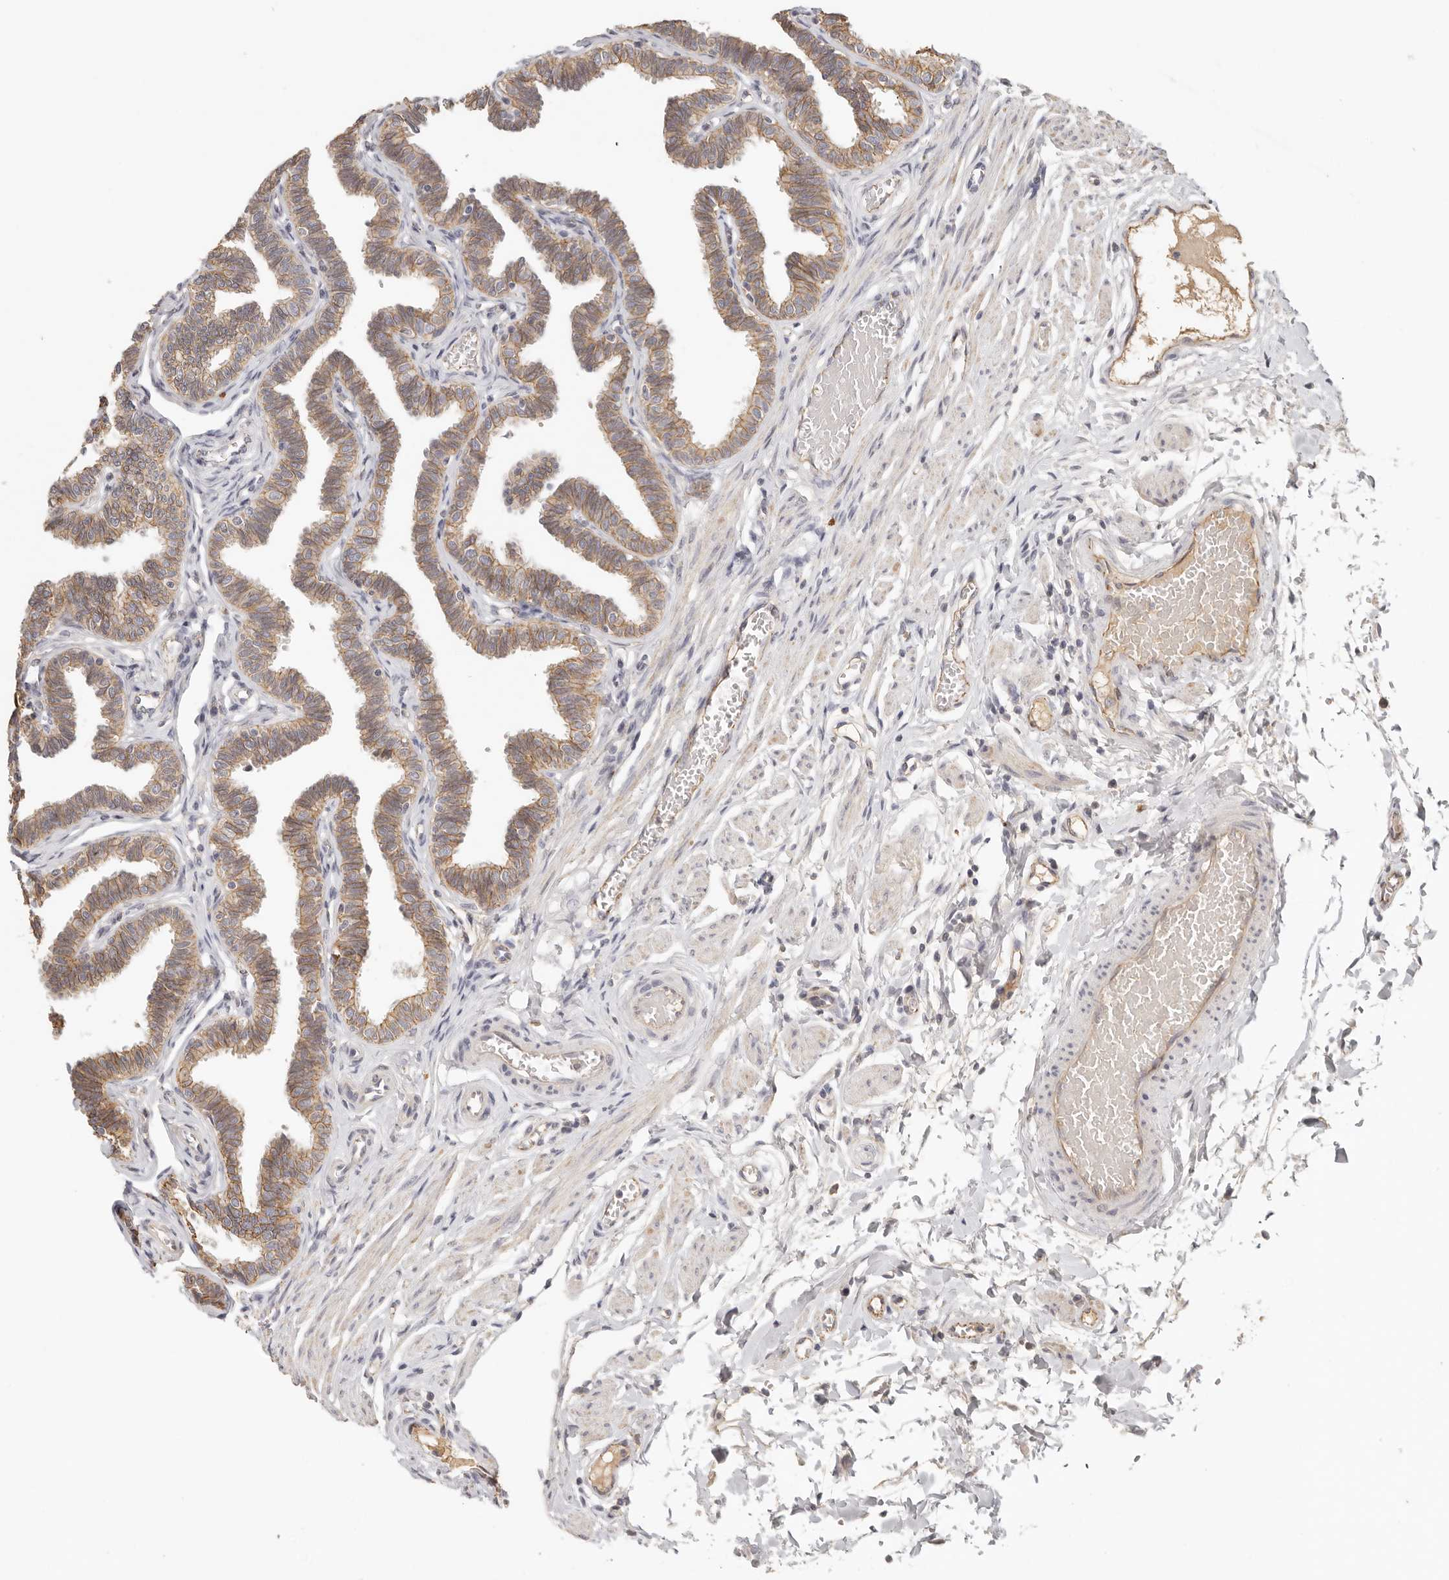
{"staining": {"intensity": "moderate", "quantity": ">75%", "location": "cytoplasmic/membranous"}, "tissue": "fallopian tube", "cell_type": "Glandular cells", "image_type": "normal", "snomed": [{"axis": "morphology", "description": "Normal tissue, NOS"}, {"axis": "topography", "description": "Fallopian tube"}, {"axis": "topography", "description": "Ovary"}], "caption": "Moderate cytoplasmic/membranous staining for a protein is appreciated in about >75% of glandular cells of normal fallopian tube using immunohistochemistry.", "gene": "ANXA9", "patient": {"sex": "female", "age": 23}}